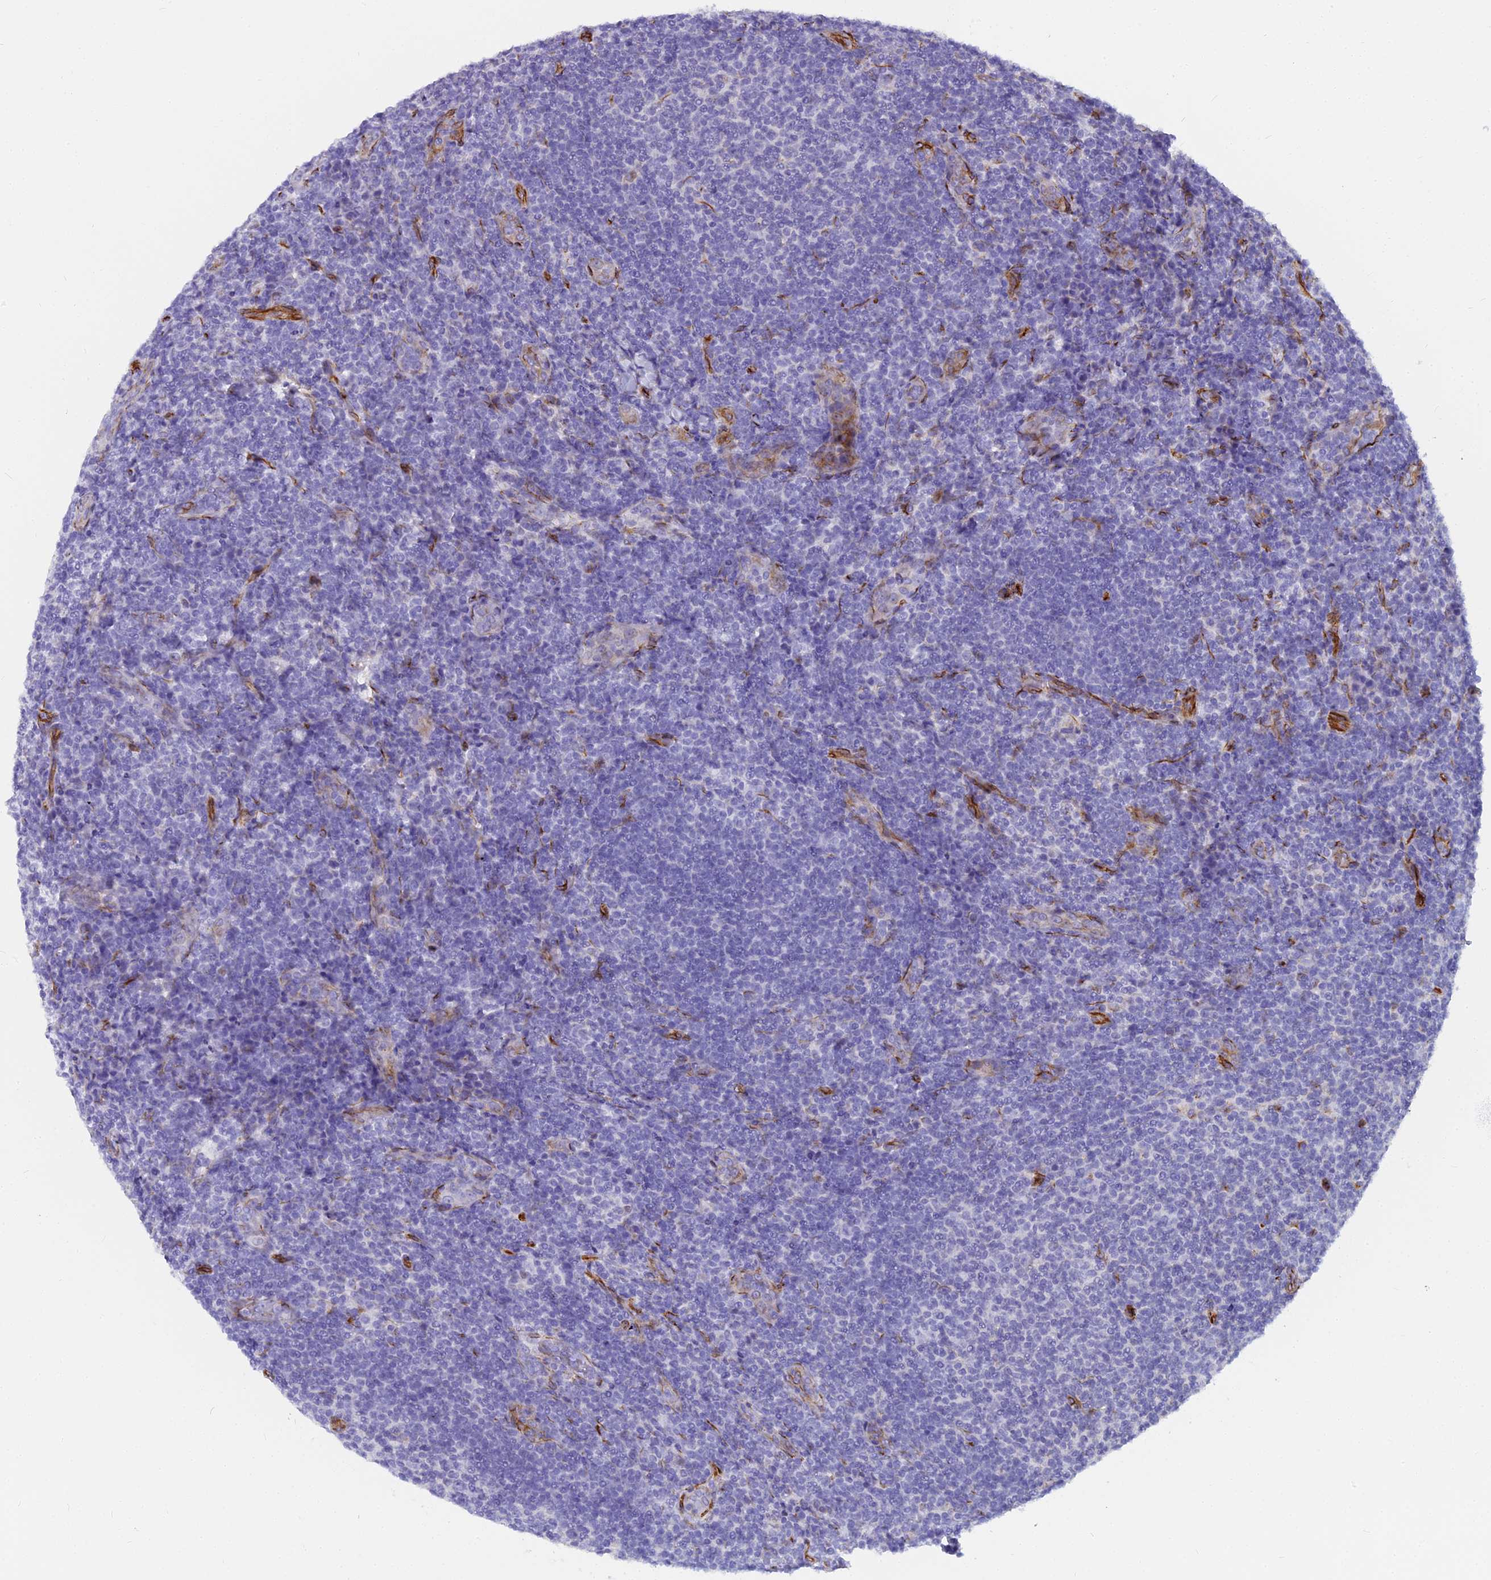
{"staining": {"intensity": "negative", "quantity": "none", "location": "none"}, "tissue": "lymphoma", "cell_type": "Tumor cells", "image_type": "cancer", "snomed": [{"axis": "morphology", "description": "Malignant lymphoma, non-Hodgkin's type, Low grade"}, {"axis": "topography", "description": "Lymph node"}], "caption": "DAB (3,3'-diaminobenzidine) immunohistochemical staining of human low-grade malignant lymphoma, non-Hodgkin's type demonstrates no significant expression in tumor cells.", "gene": "EVI2A", "patient": {"sex": "male", "age": 66}}